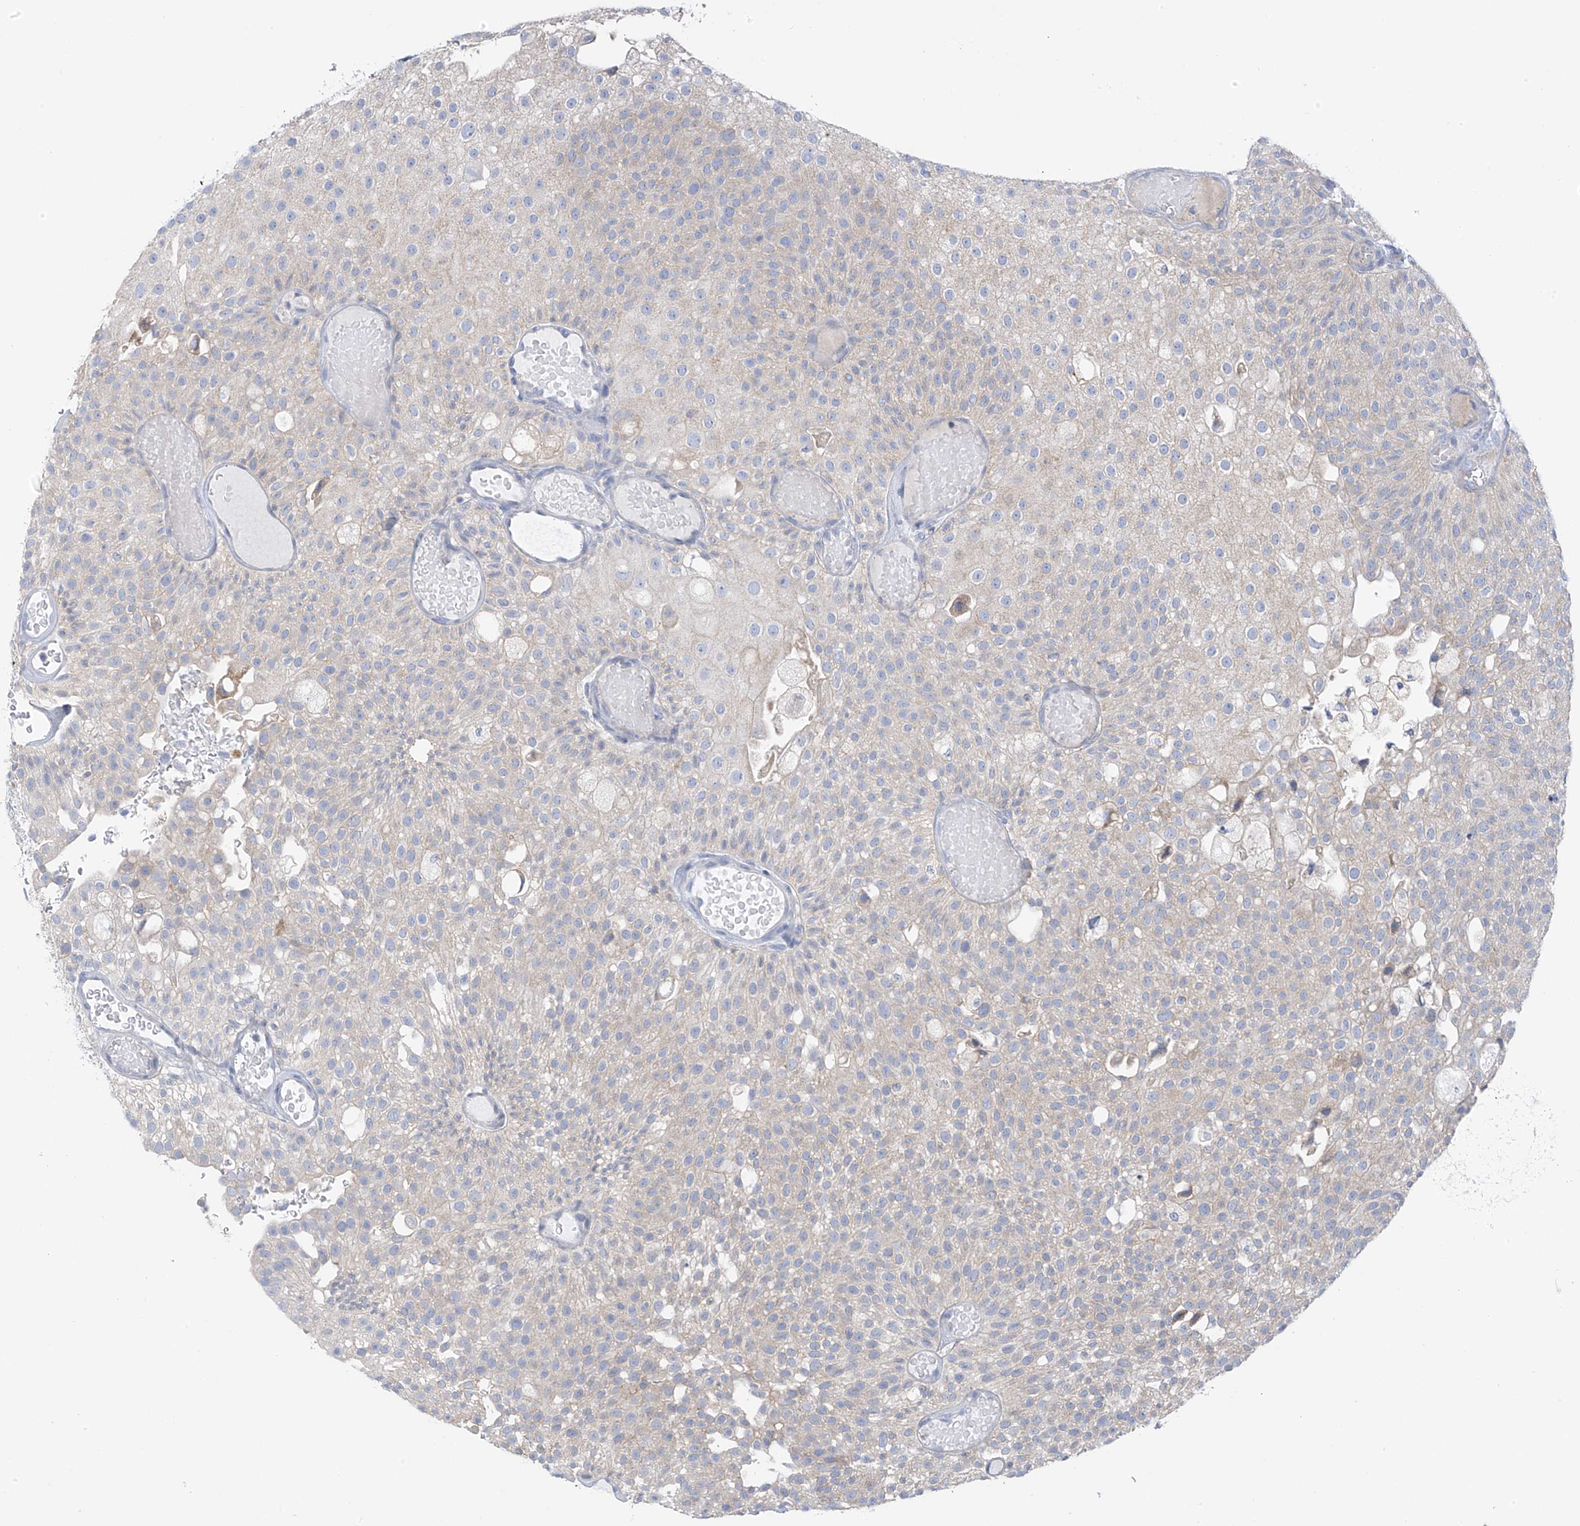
{"staining": {"intensity": "negative", "quantity": "none", "location": "none"}, "tissue": "urothelial cancer", "cell_type": "Tumor cells", "image_type": "cancer", "snomed": [{"axis": "morphology", "description": "Urothelial carcinoma, Low grade"}, {"axis": "topography", "description": "Urinary bladder"}], "caption": "High power microscopy histopathology image of an immunohistochemistry photomicrograph of urothelial cancer, revealing no significant staining in tumor cells.", "gene": "POMGNT2", "patient": {"sex": "male", "age": 78}}